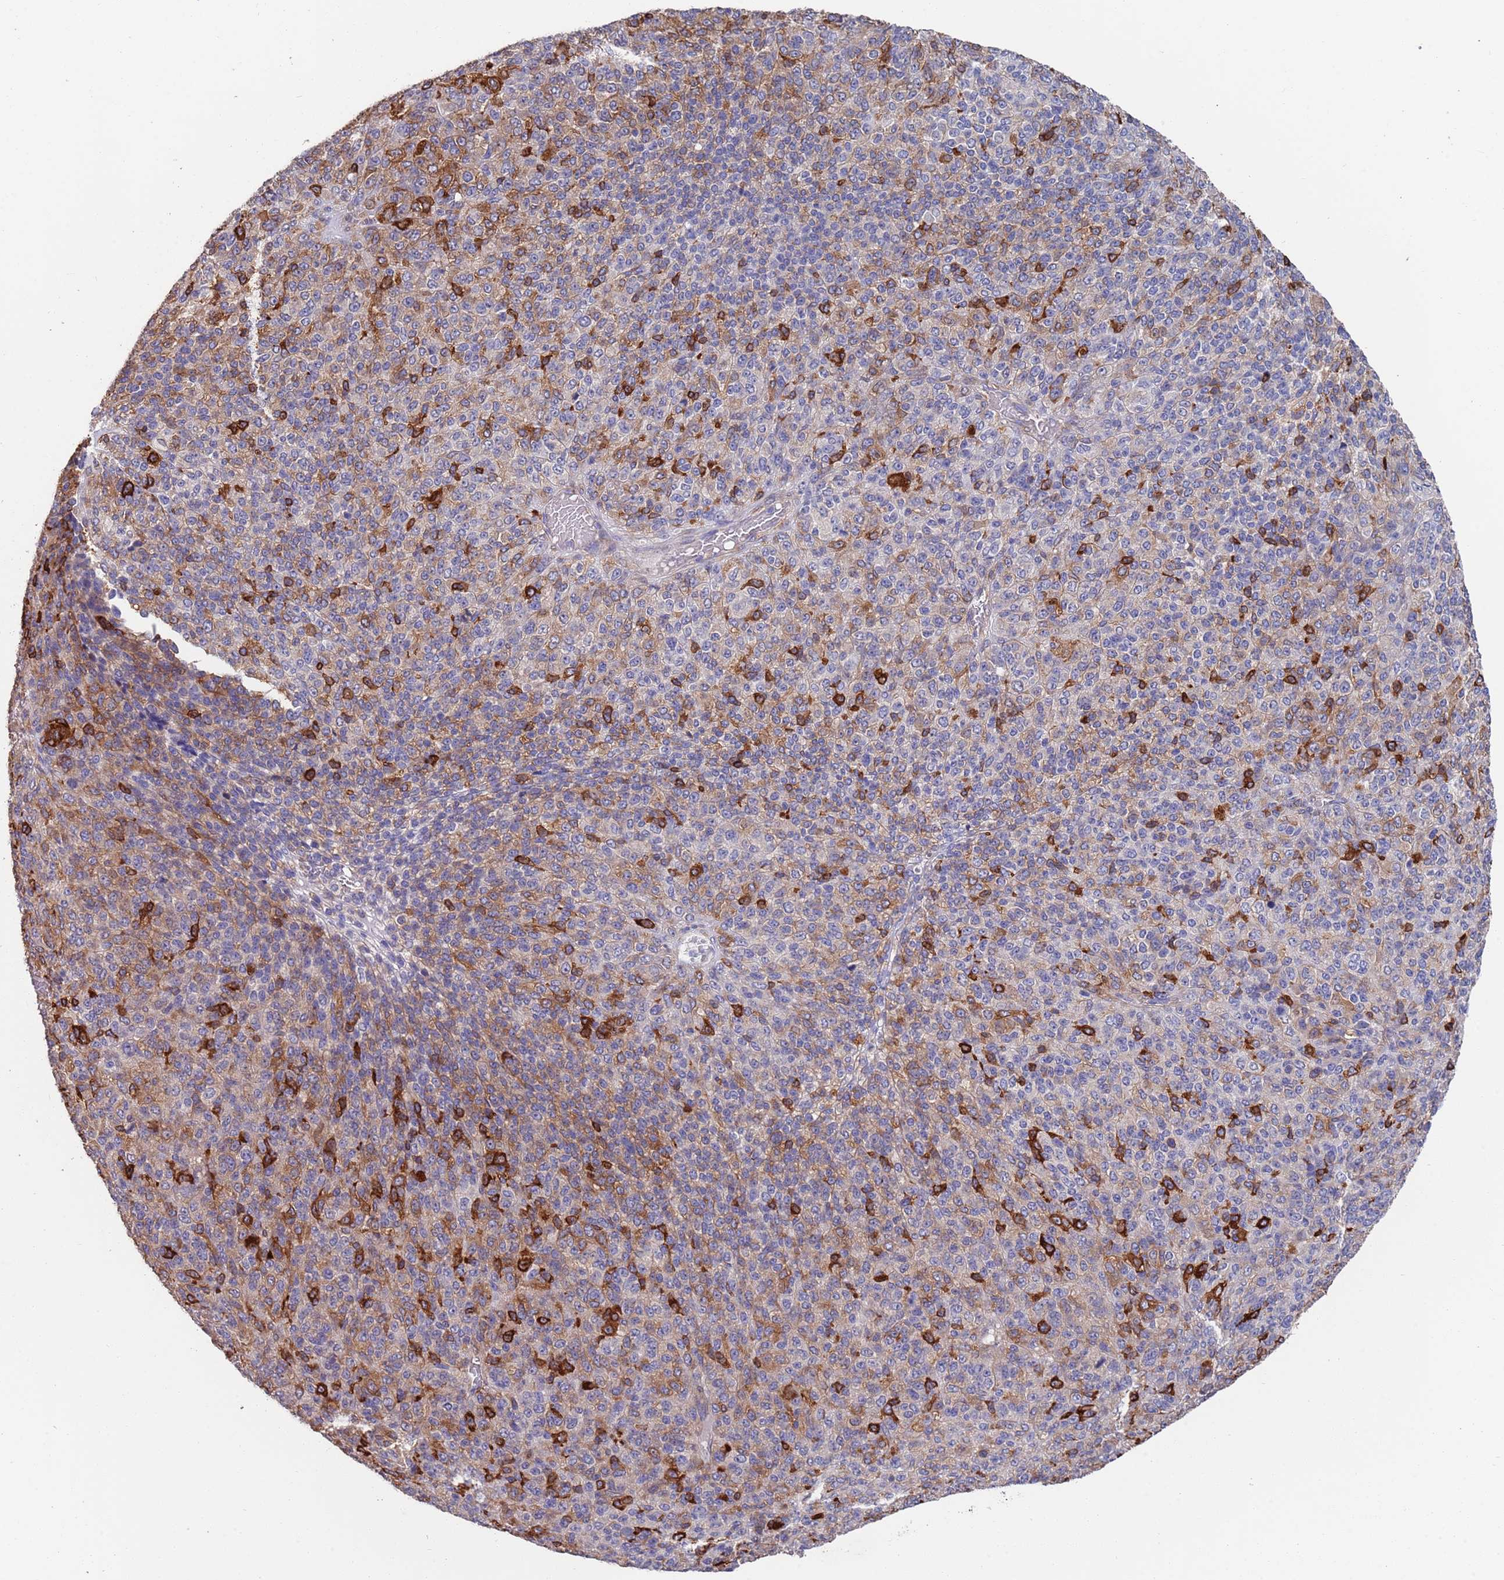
{"staining": {"intensity": "moderate", "quantity": "<25%", "location": "cytoplasmic/membranous"}, "tissue": "melanoma", "cell_type": "Tumor cells", "image_type": "cancer", "snomed": [{"axis": "morphology", "description": "Malignant melanoma, Metastatic site"}, {"axis": "topography", "description": "Brain"}], "caption": "Immunohistochemistry (DAB (3,3'-diaminobenzidine)) staining of melanoma shows moderate cytoplasmic/membranous protein staining in about <25% of tumor cells. (Brightfield microscopy of DAB IHC at high magnification).", "gene": "ANK2", "patient": {"sex": "female", "age": 56}}